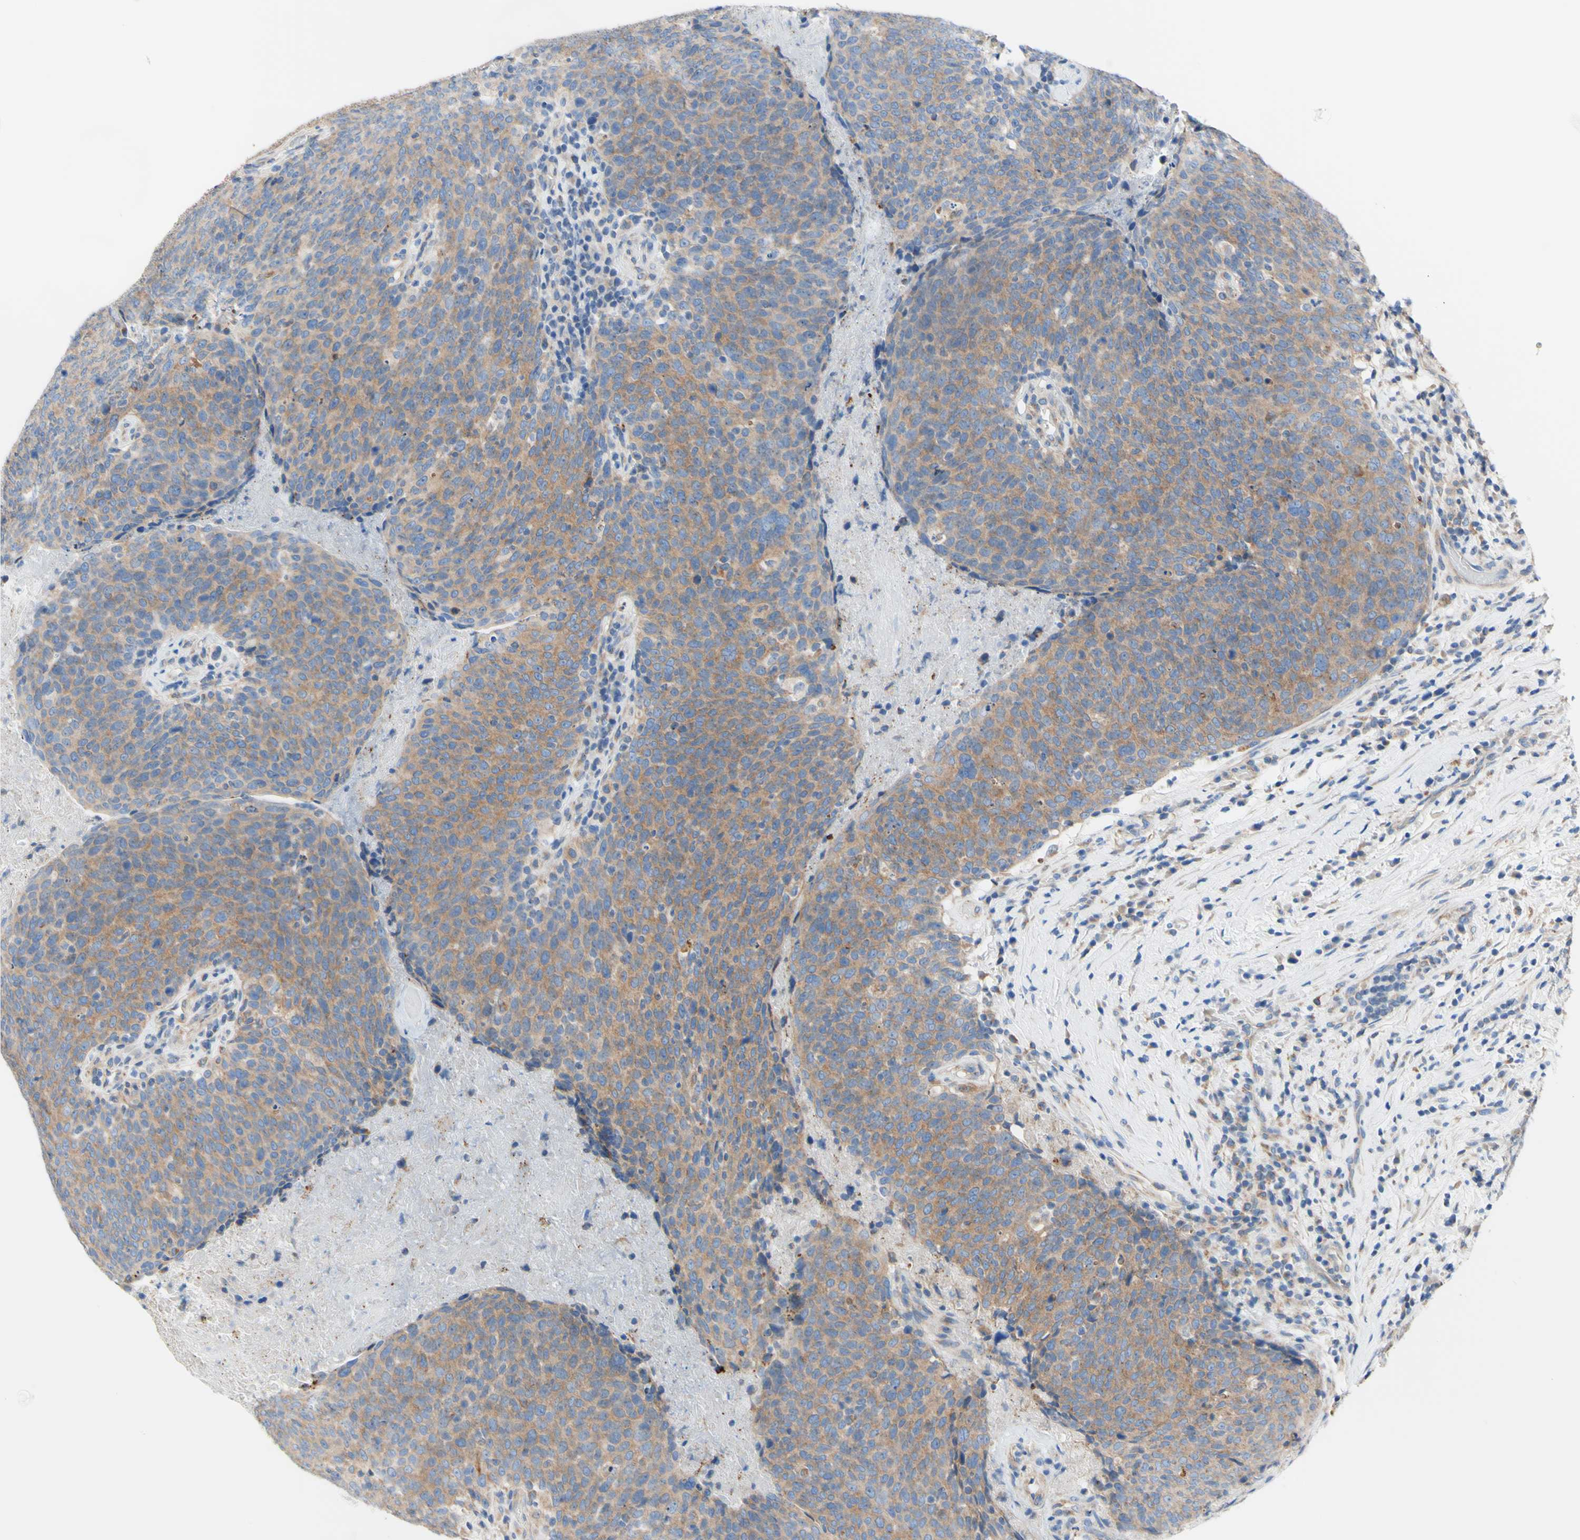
{"staining": {"intensity": "moderate", "quantity": "25%-75%", "location": "cytoplasmic/membranous"}, "tissue": "head and neck cancer", "cell_type": "Tumor cells", "image_type": "cancer", "snomed": [{"axis": "morphology", "description": "Squamous cell carcinoma, NOS"}, {"axis": "morphology", "description": "Squamous cell carcinoma, metastatic, NOS"}, {"axis": "topography", "description": "Lymph node"}, {"axis": "topography", "description": "Head-Neck"}], "caption": "The histopathology image exhibits immunohistochemical staining of head and neck metastatic squamous cell carcinoma. There is moderate cytoplasmic/membranous staining is present in approximately 25%-75% of tumor cells. The staining was performed using DAB (3,3'-diaminobenzidine) to visualize the protein expression in brown, while the nuclei were stained in blue with hematoxylin (Magnification: 20x).", "gene": "RETREG2", "patient": {"sex": "male", "age": 62}}